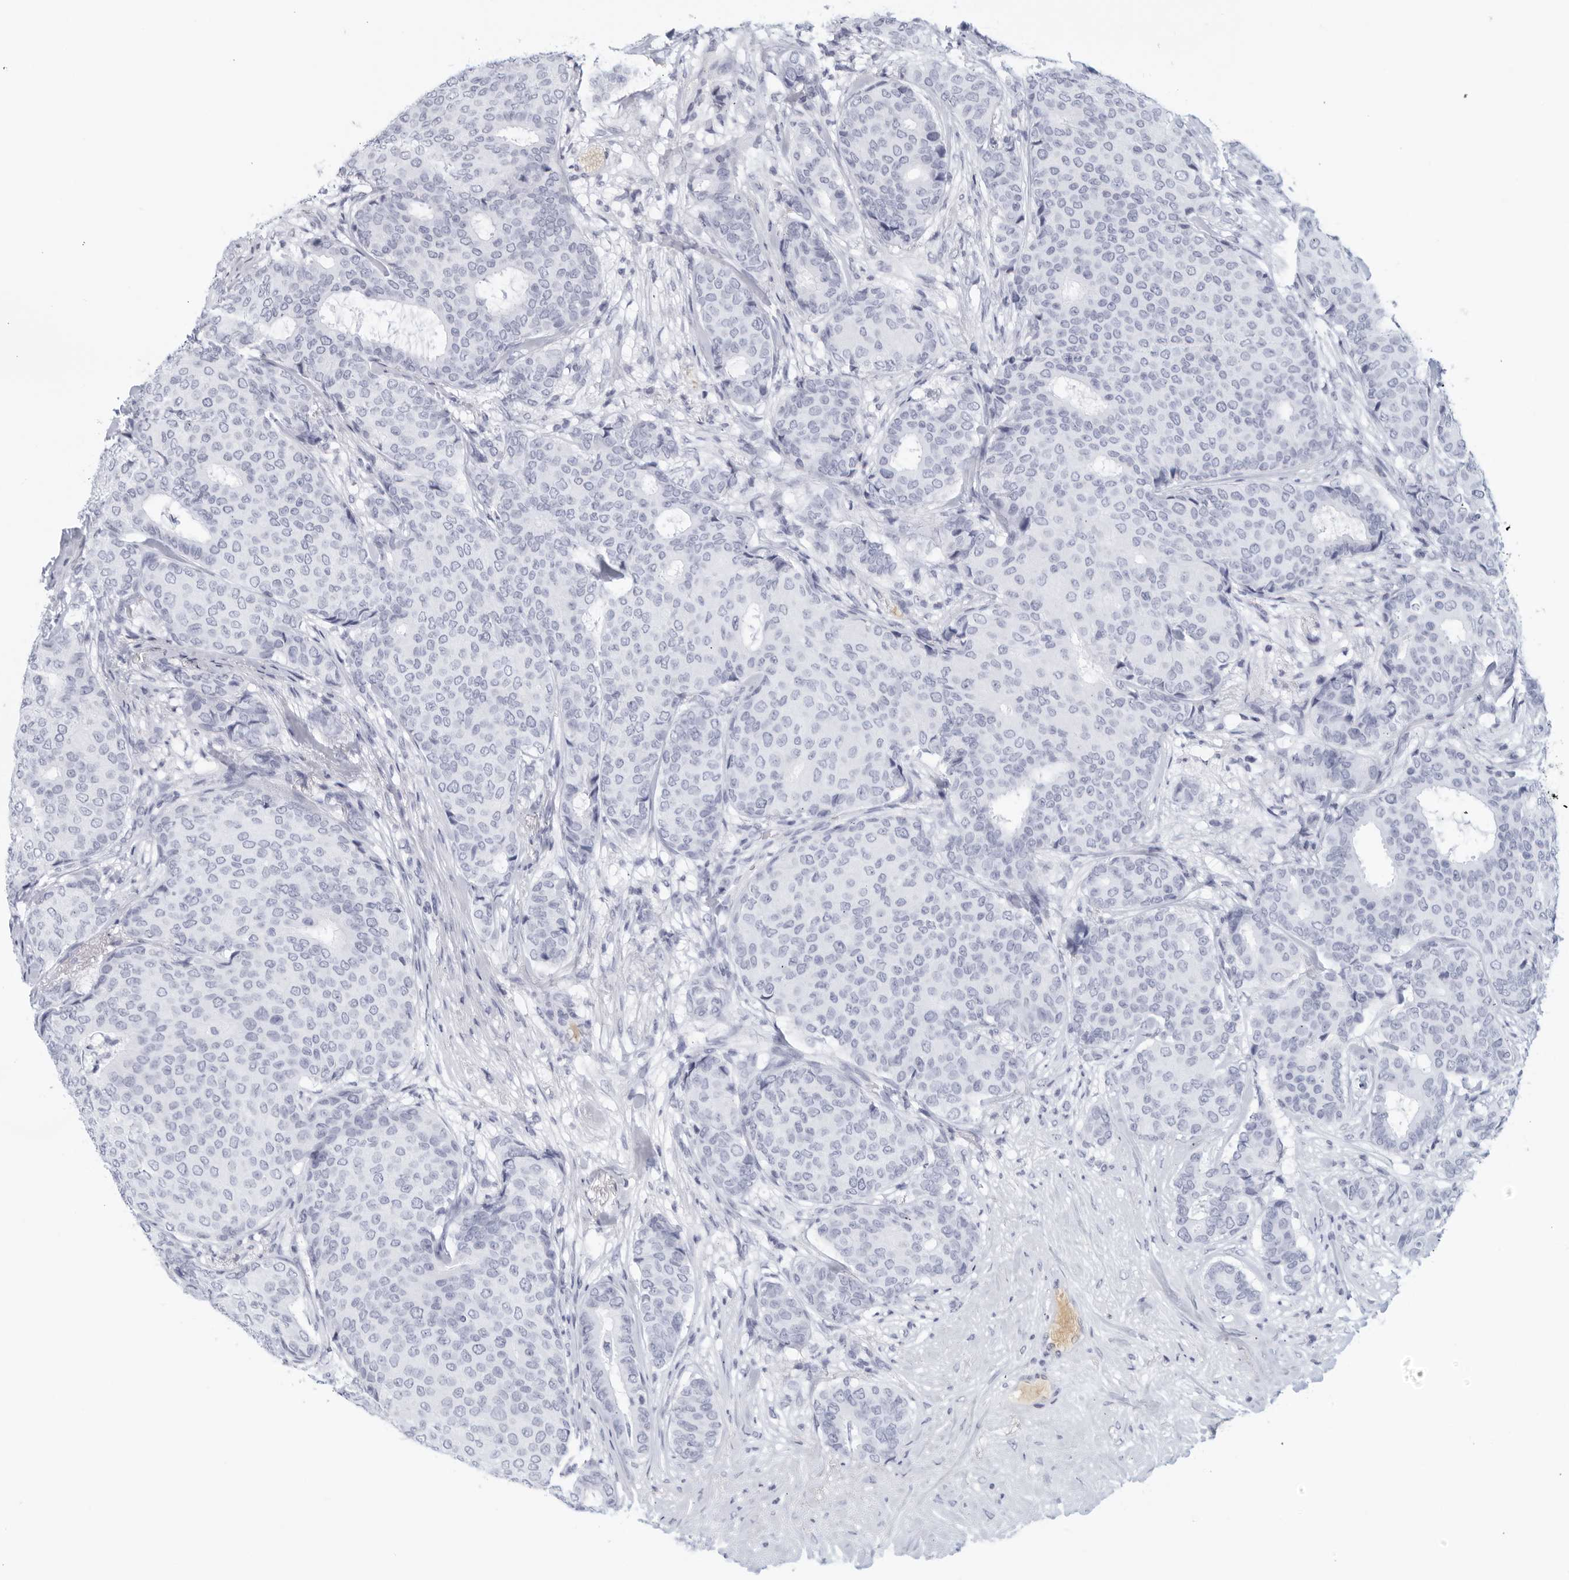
{"staining": {"intensity": "negative", "quantity": "none", "location": "none"}, "tissue": "breast cancer", "cell_type": "Tumor cells", "image_type": "cancer", "snomed": [{"axis": "morphology", "description": "Duct carcinoma"}, {"axis": "topography", "description": "Breast"}], "caption": "Breast intraductal carcinoma was stained to show a protein in brown. There is no significant expression in tumor cells.", "gene": "FGG", "patient": {"sex": "female", "age": 75}}